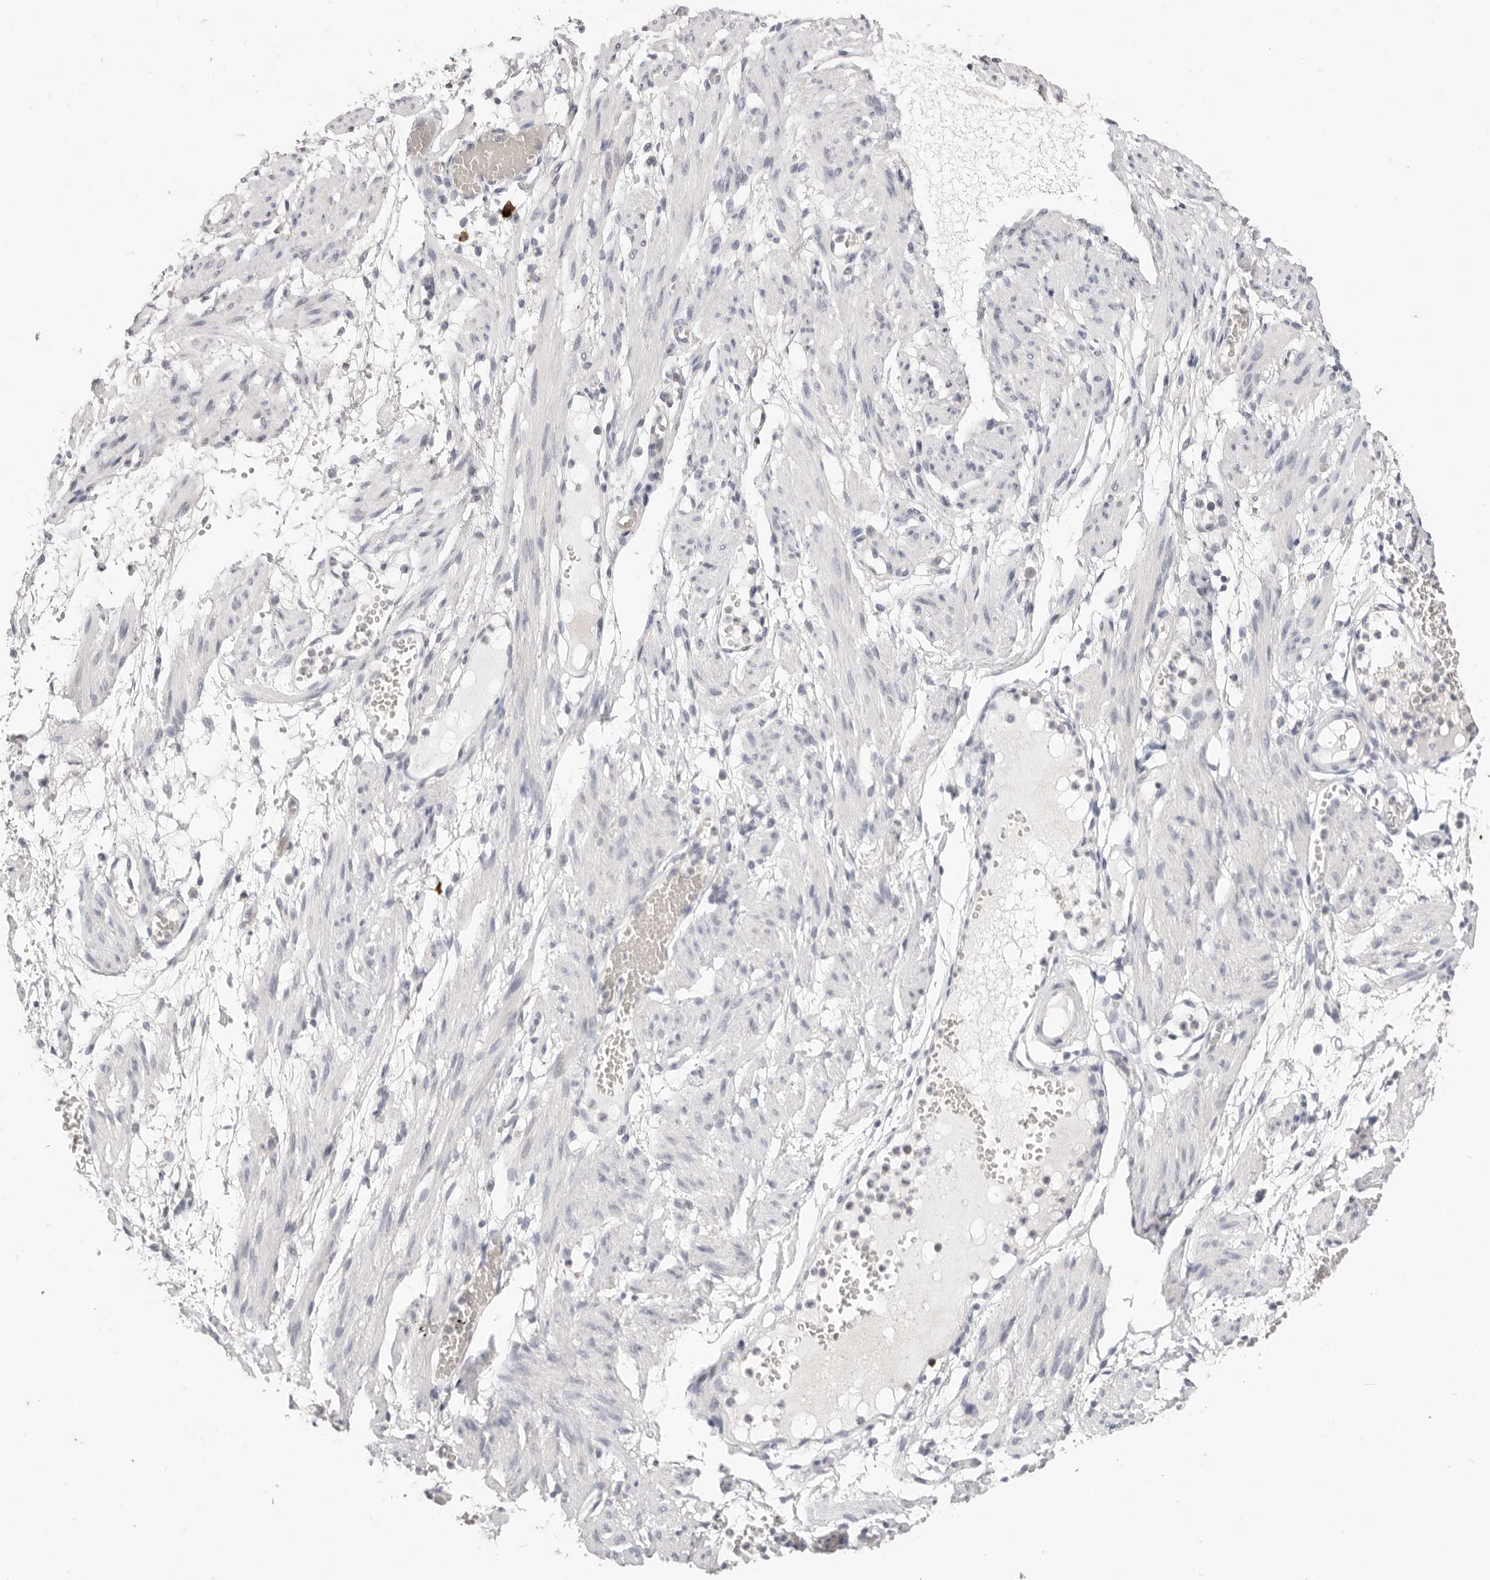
{"staining": {"intensity": "negative", "quantity": "none", "location": "none"}, "tissue": "adipose tissue", "cell_type": "Adipocytes", "image_type": "normal", "snomed": [{"axis": "morphology", "description": "Normal tissue, NOS"}, {"axis": "topography", "description": "Smooth muscle"}, {"axis": "topography", "description": "Peripheral nerve tissue"}], "caption": "Micrograph shows no protein staining in adipocytes of benign adipose tissue. (Stains: DAB (3,3'-diaminobenzidine) immunohistochemistry (IHC) with hematoxylin counter stain, Microscopy: brightfield microscopy at high magnification).", "gene": "WDR77", "patient": {"sex": "female", "age": 39}}